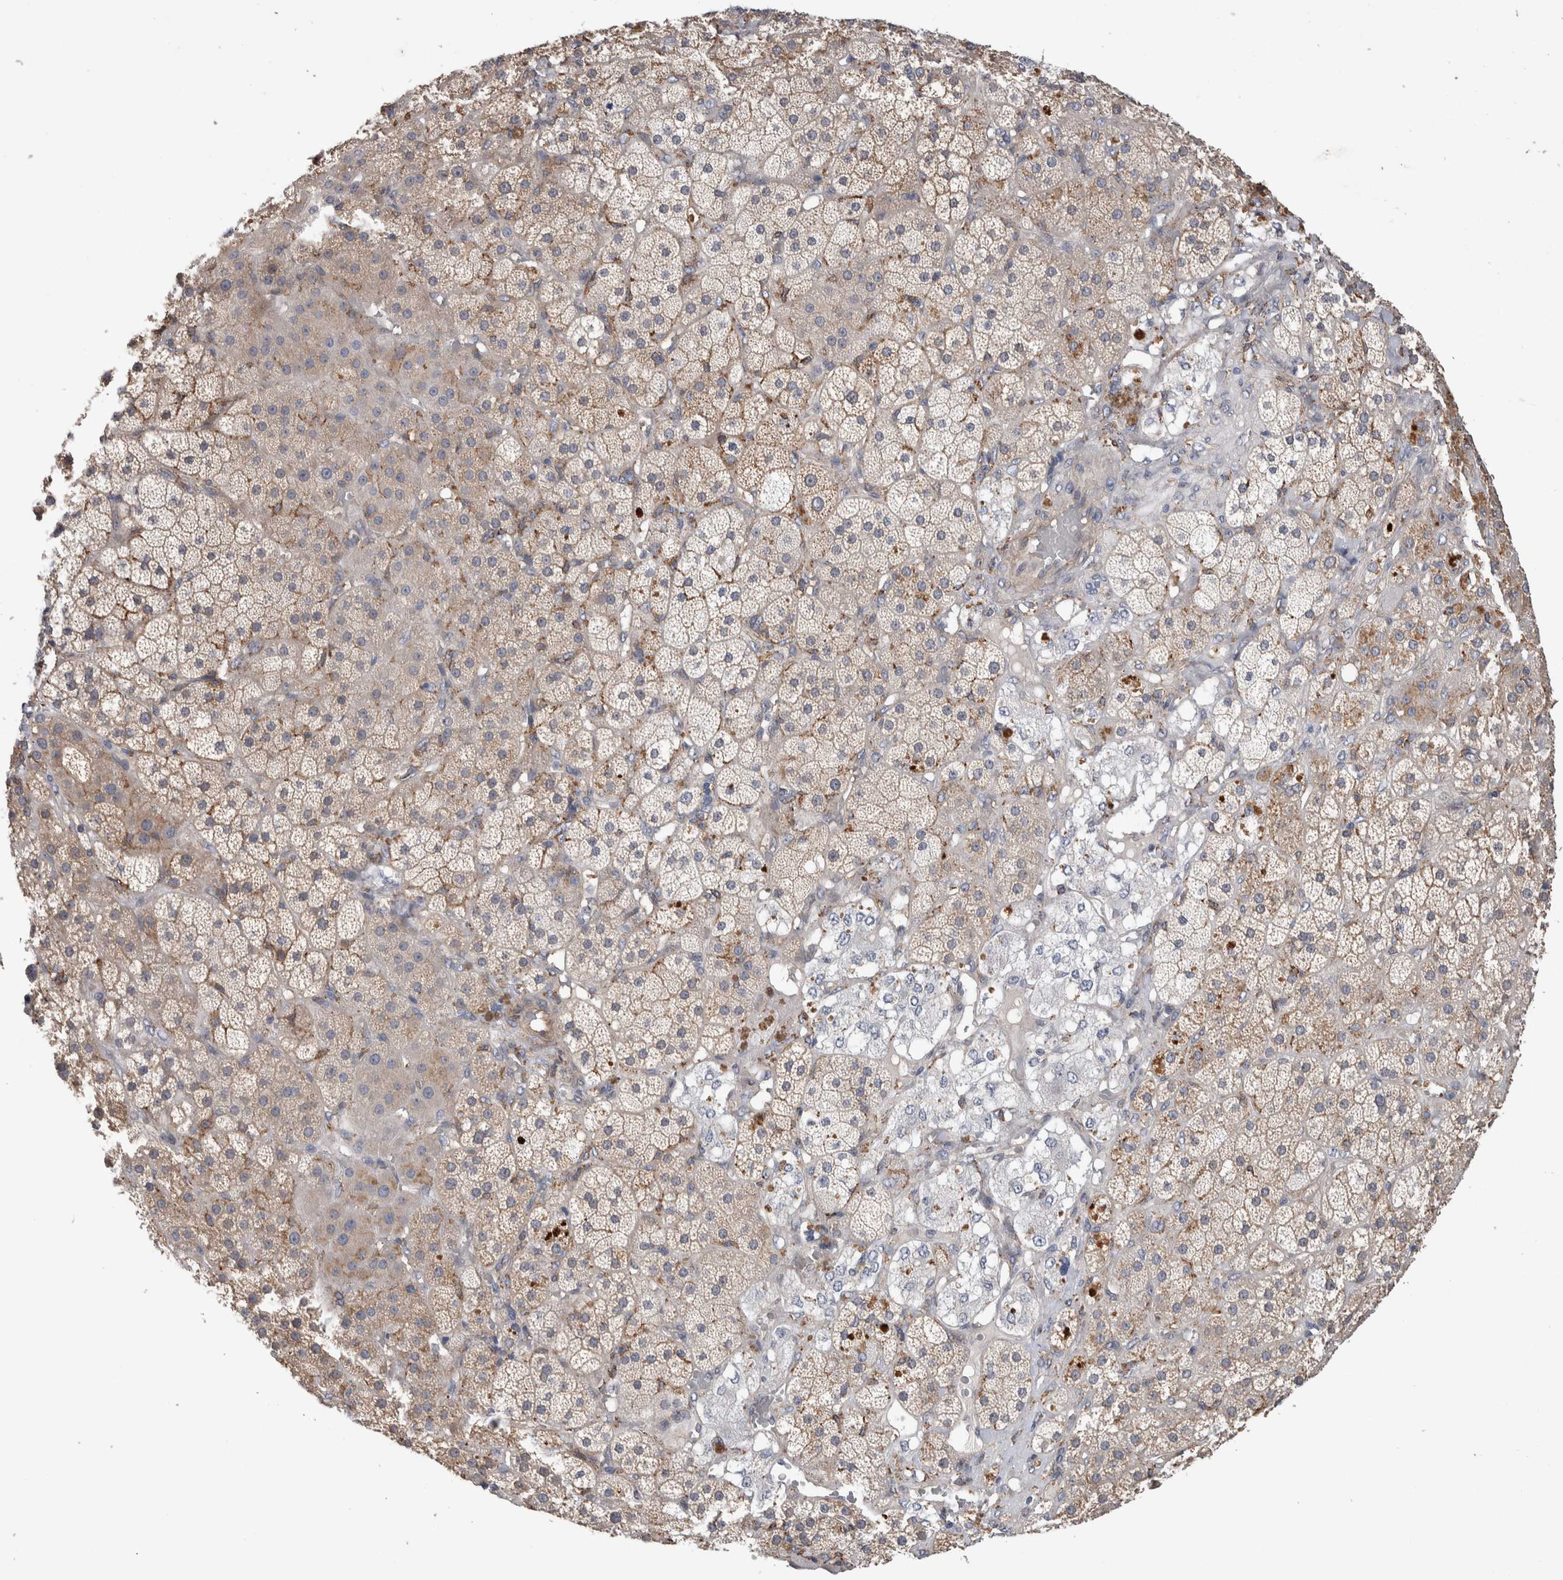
{"staining": {"intensity": "moderate", "quantity": "25%-75%", "location": "cytoplasmic/membranous"}, "tissue": "adrenal gland", "cell_type": "Glandular cells", "image_type": "normal", "snomed": [{"axis": "morphology", "description": "Normal tissue, NOS"}, {"axis": "topography", "description": "Adrenal gland"}], "caption": "This micrograph shows immunohistochemistry (IHC) staining of unremarkable adrenal gland, with medium moderate cytoplasmic/membranous positivity in approximately 25%-75% of glandular cells.", "gene": "GCNA", "patient": {"sex": "male", "age": 57}}